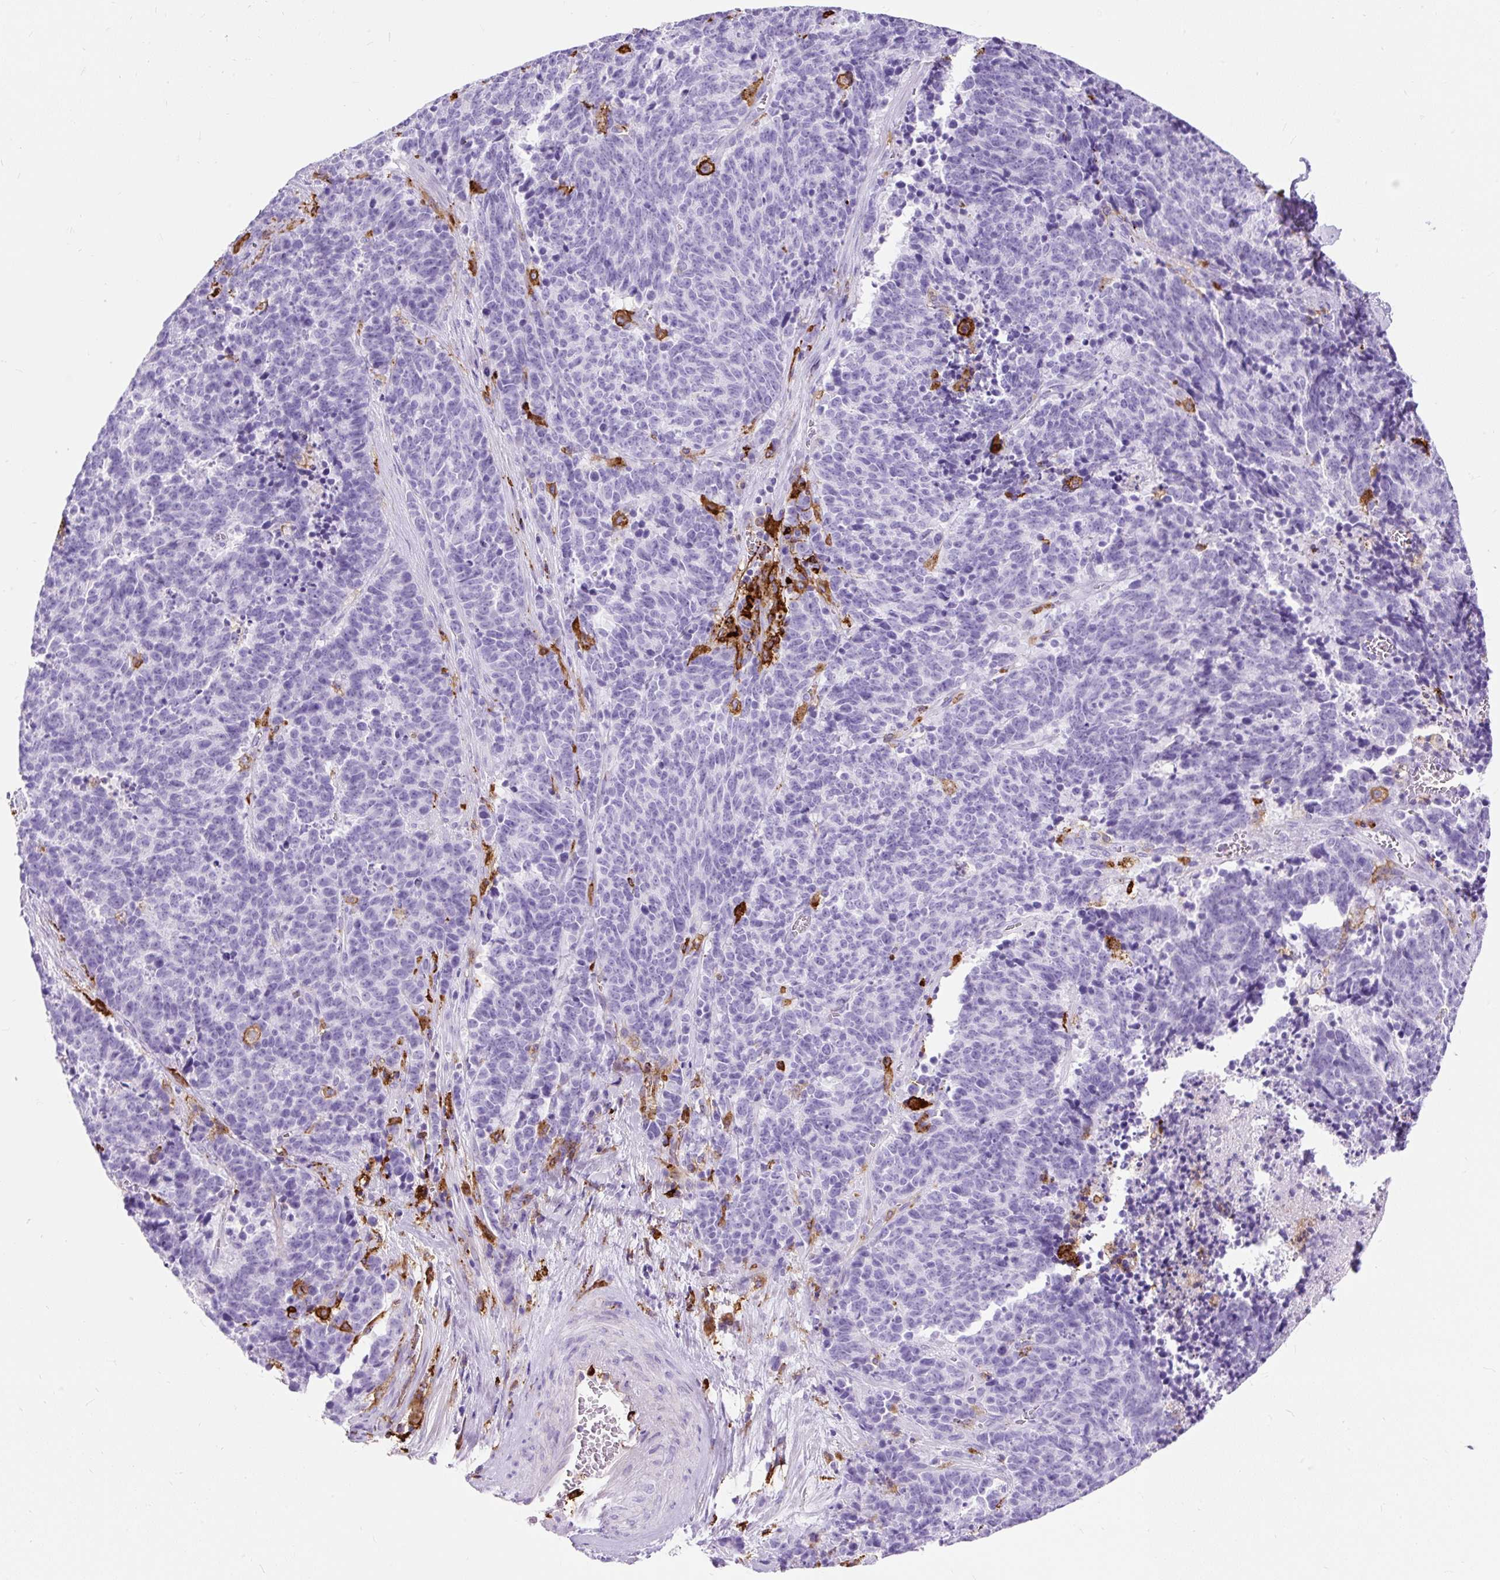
{"staining": {"intensity": "negative", "quantity": "none", "location": "none"}, "tissue": "cervical cancer", "cell_type": "Tumor cells", "image_type": "cancer", "snomed": [{"axis": "morphology", "description": "Squamous cell carcinoma, NOS"}, {"axis": "topography", "description": "Cervix"}], "caption": "DAB immunohistochemical staining of cervical squamous cell carcinoma reveals no significant positivity in tumor cells.", "gene": "HLA-DRA", "patient": {"sex": "female", "age": 29}}